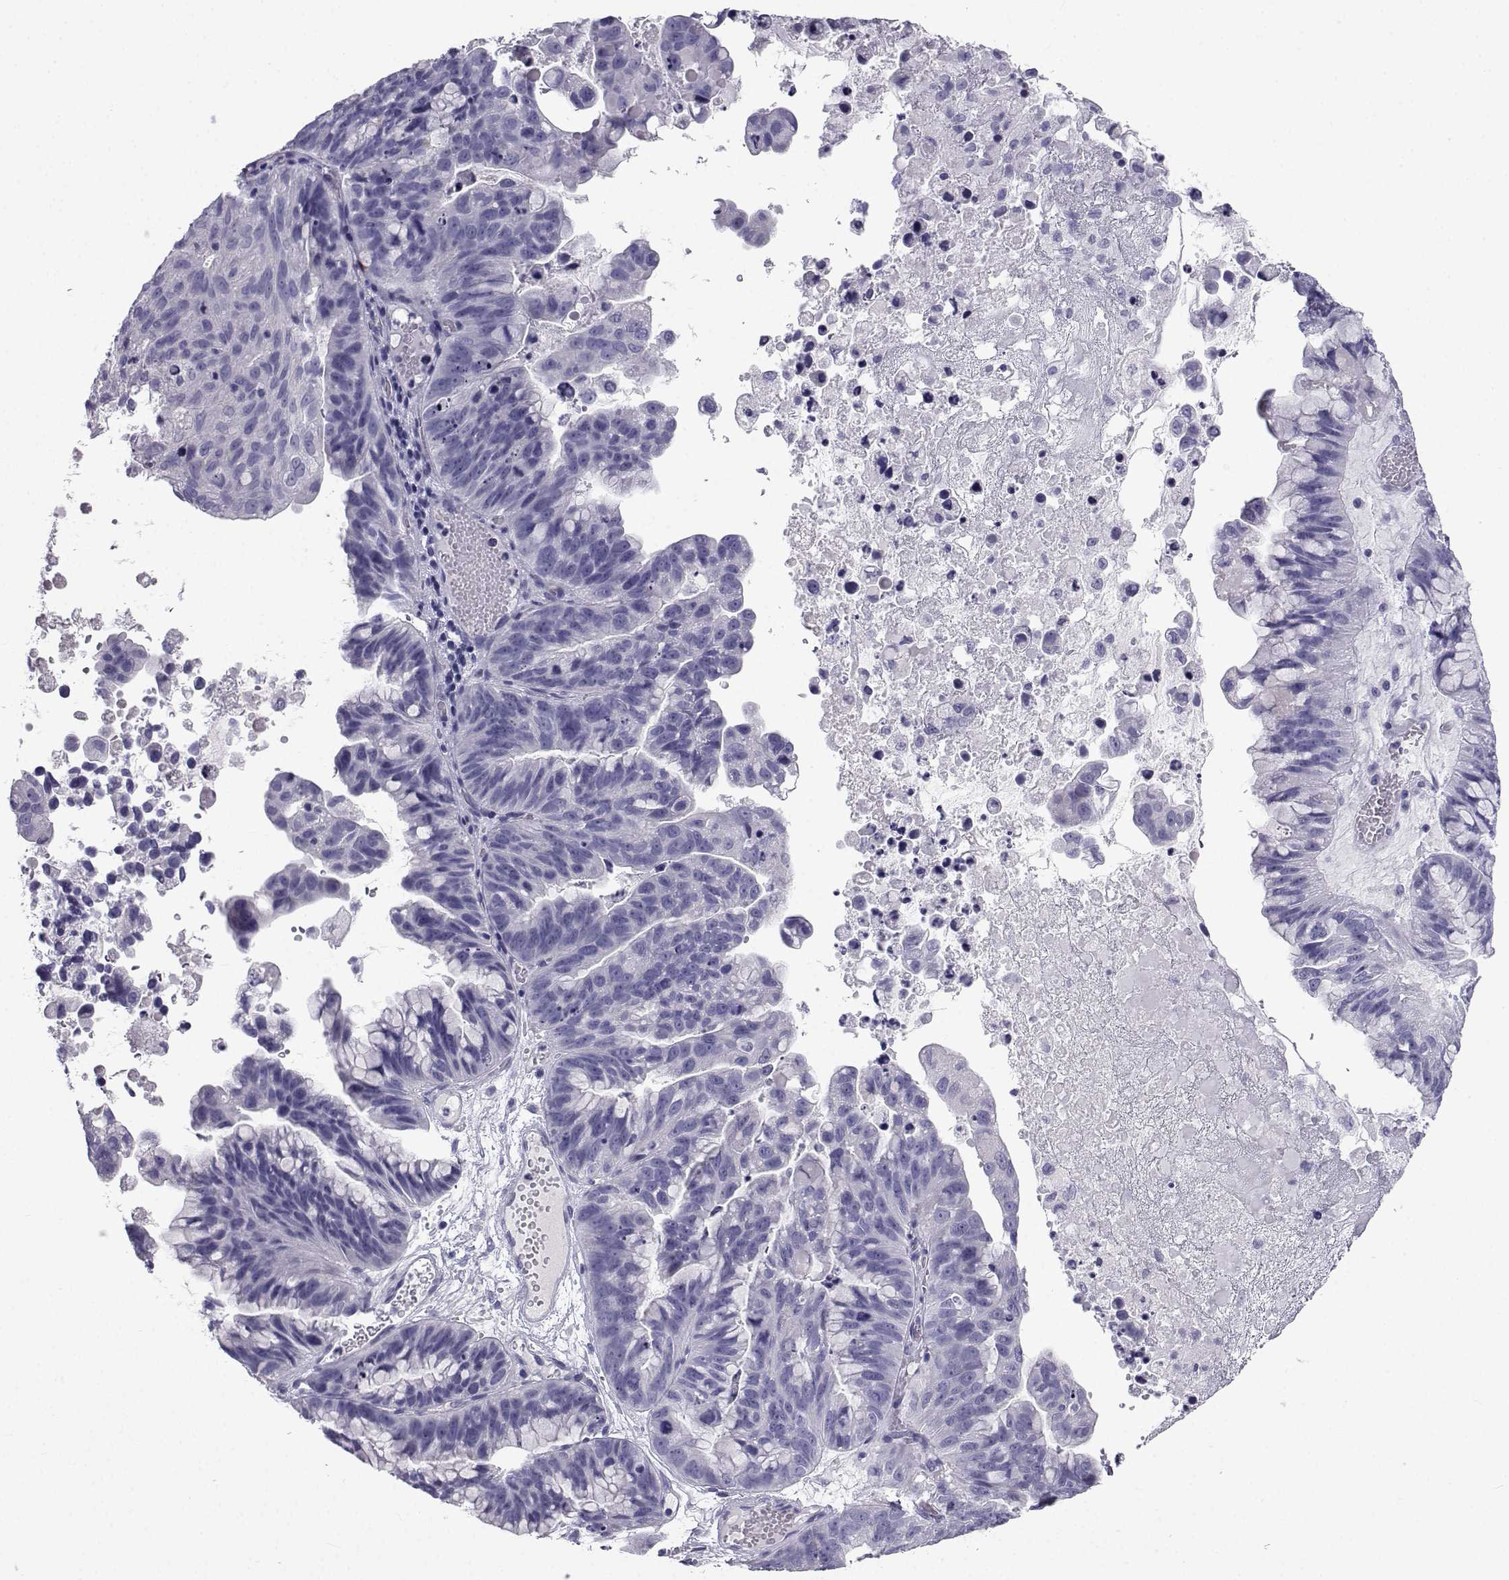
{"staining": {"intensity": "negative", "quantity": "none", "location": "none"}, "tissue": "ovarian cancer", "cell_type": "Tumor cells", "image_type": "cancer", "snomed": [{"axis": "morphology", "description": "Cystadenocarcinoma, mucinous, NOS"}, {"axis": "topography", "description": "Ovary"}], "caption": "Mucinous cystadenocarcinoma (ovarian) stained for a protein using IHC displays no expression tumor cells.", "gene": "PCSK1N", "patient": {"sex": "female", "age": 76}}